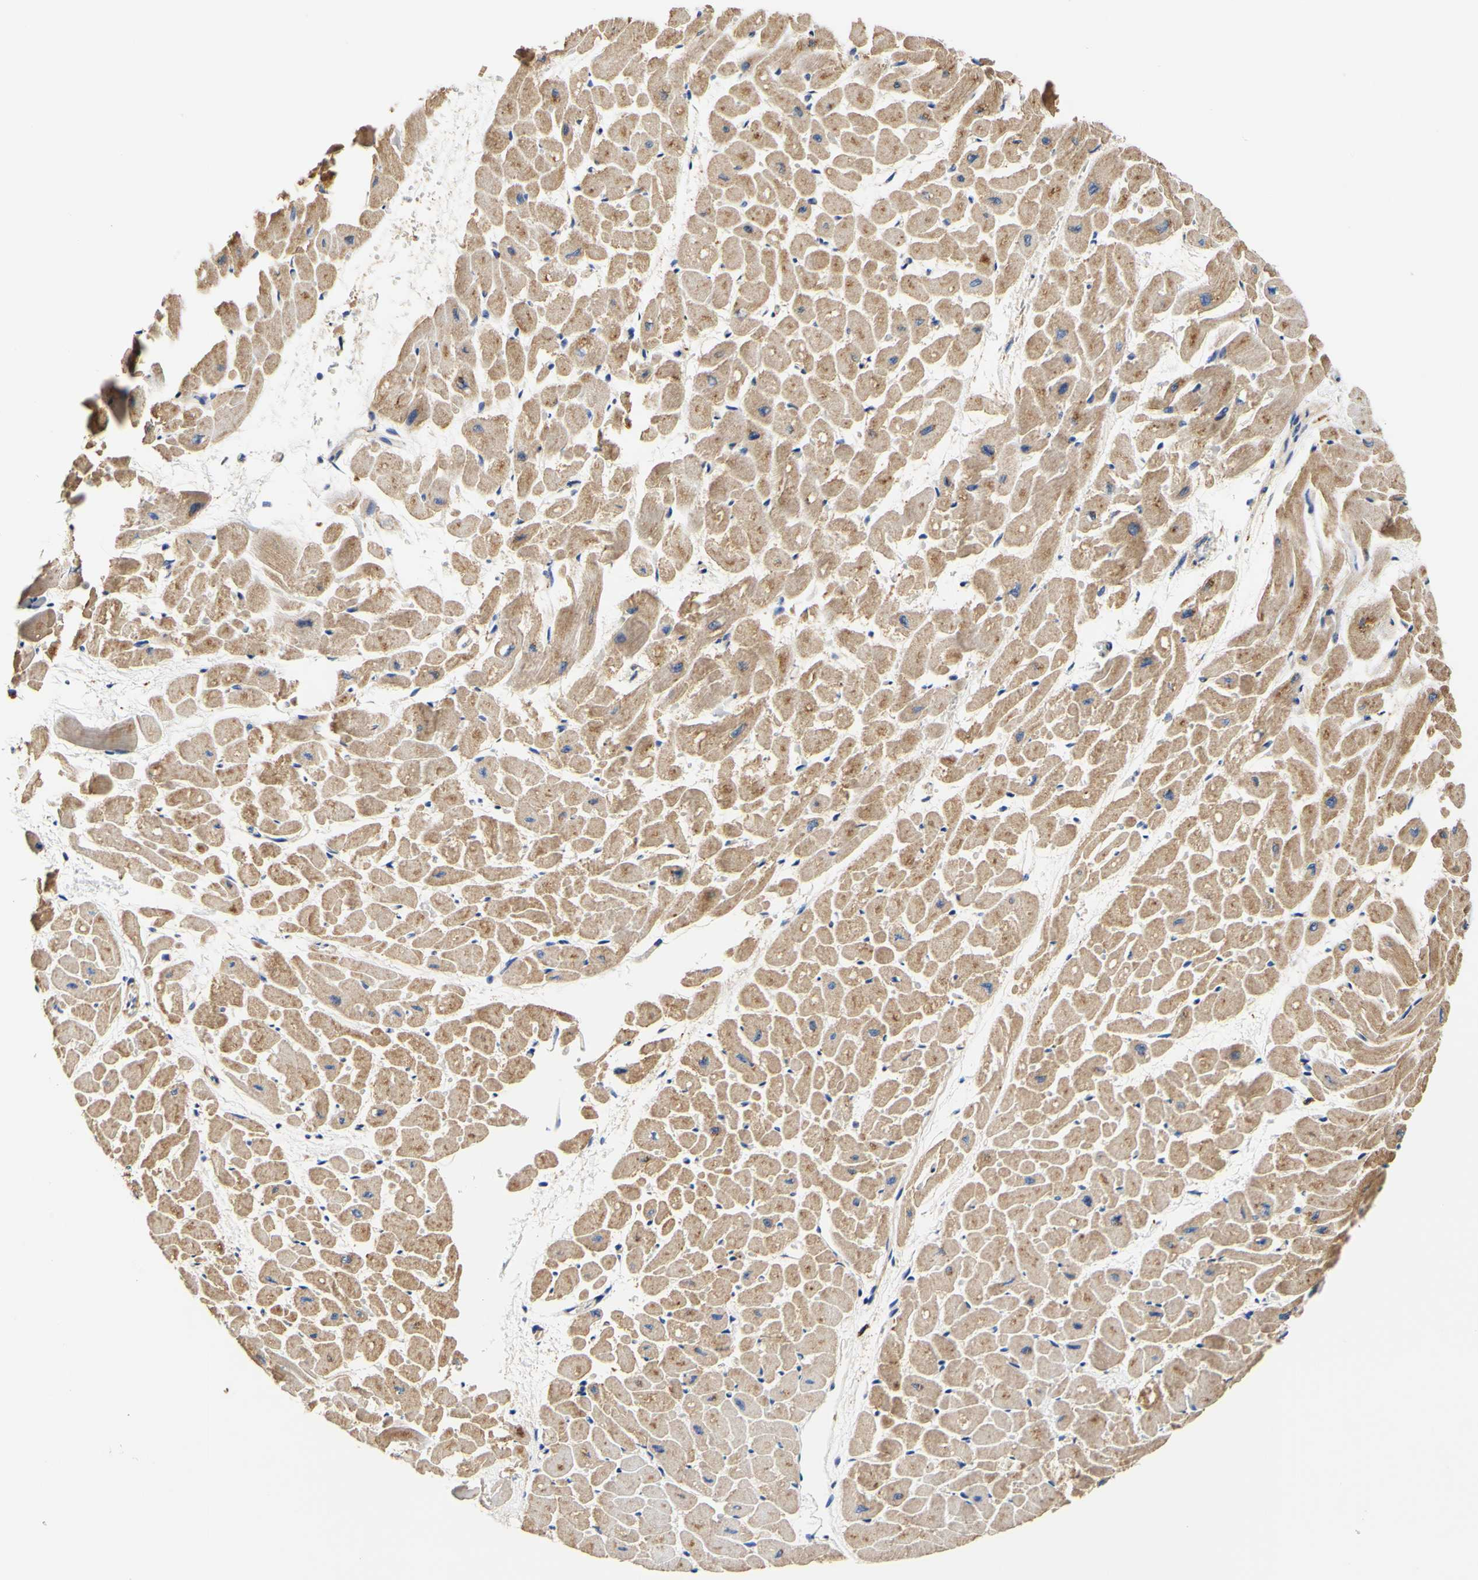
{"staining": {"intensity": "moderate", "quantity": ">75%", "location": "cytoplasmic/membranous"}, "tissue": "heart muscle", "cell_type": "Cardiomyocytes", "image_type": "normal", "snomed": [{"axis": "morphology", "description": "Normal tissue, NOS"}, {"axis": "topography", "description": "Heart"}], "caption": "IHC image of unremarkable heart muscle: heart muscle stained using immunohistochemistry reveals medium levels of moderate protein expression localized specifically in the cytoplasmic/membranous of cardiomyocytes, appearing as a cytoplasmic/membranous brown color.", "gene": "CAMK4", "patient": {"sex": "male", "age": 45}}